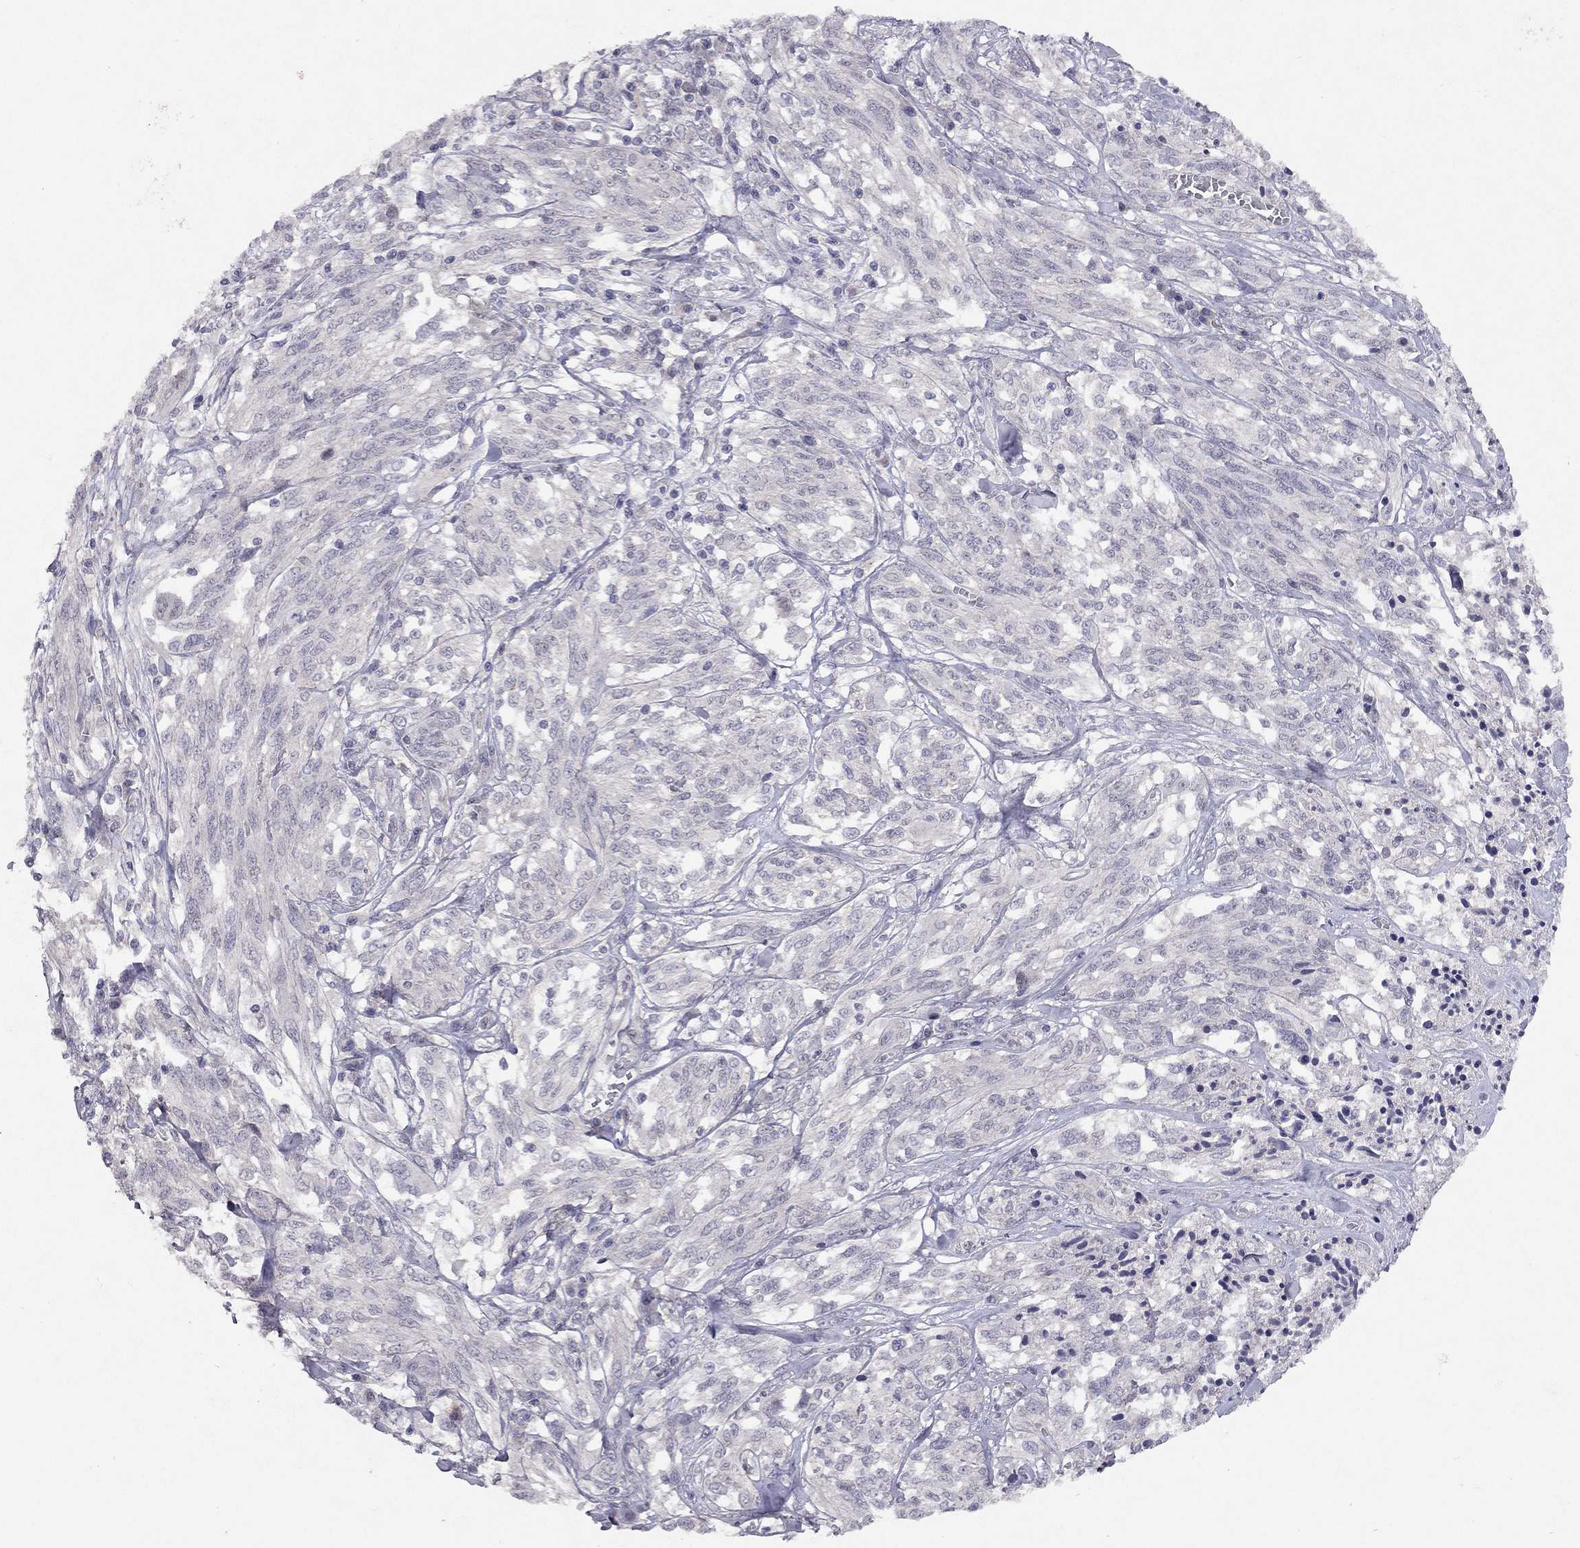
{"staining": {"intensity": "negative", "quantity": "none", "location": "none"}, "tissue": "melanoma", "cell_type": "Tumor cells", "image_type": "cancer", "snomed": [{"axis": "morphology", "description": "Malignant melanoma, NOS"}, {"axis": "topography", "description": "Skin"}], "caption": "High magnification brightfield microscopy of malignant melanoma stained with DAB (brown) and counterstained with hematoxylin (blue): tumor cells show no significant positivity.", "gene": "ESR2", "patient": {"sex": "female", "age": 91}}